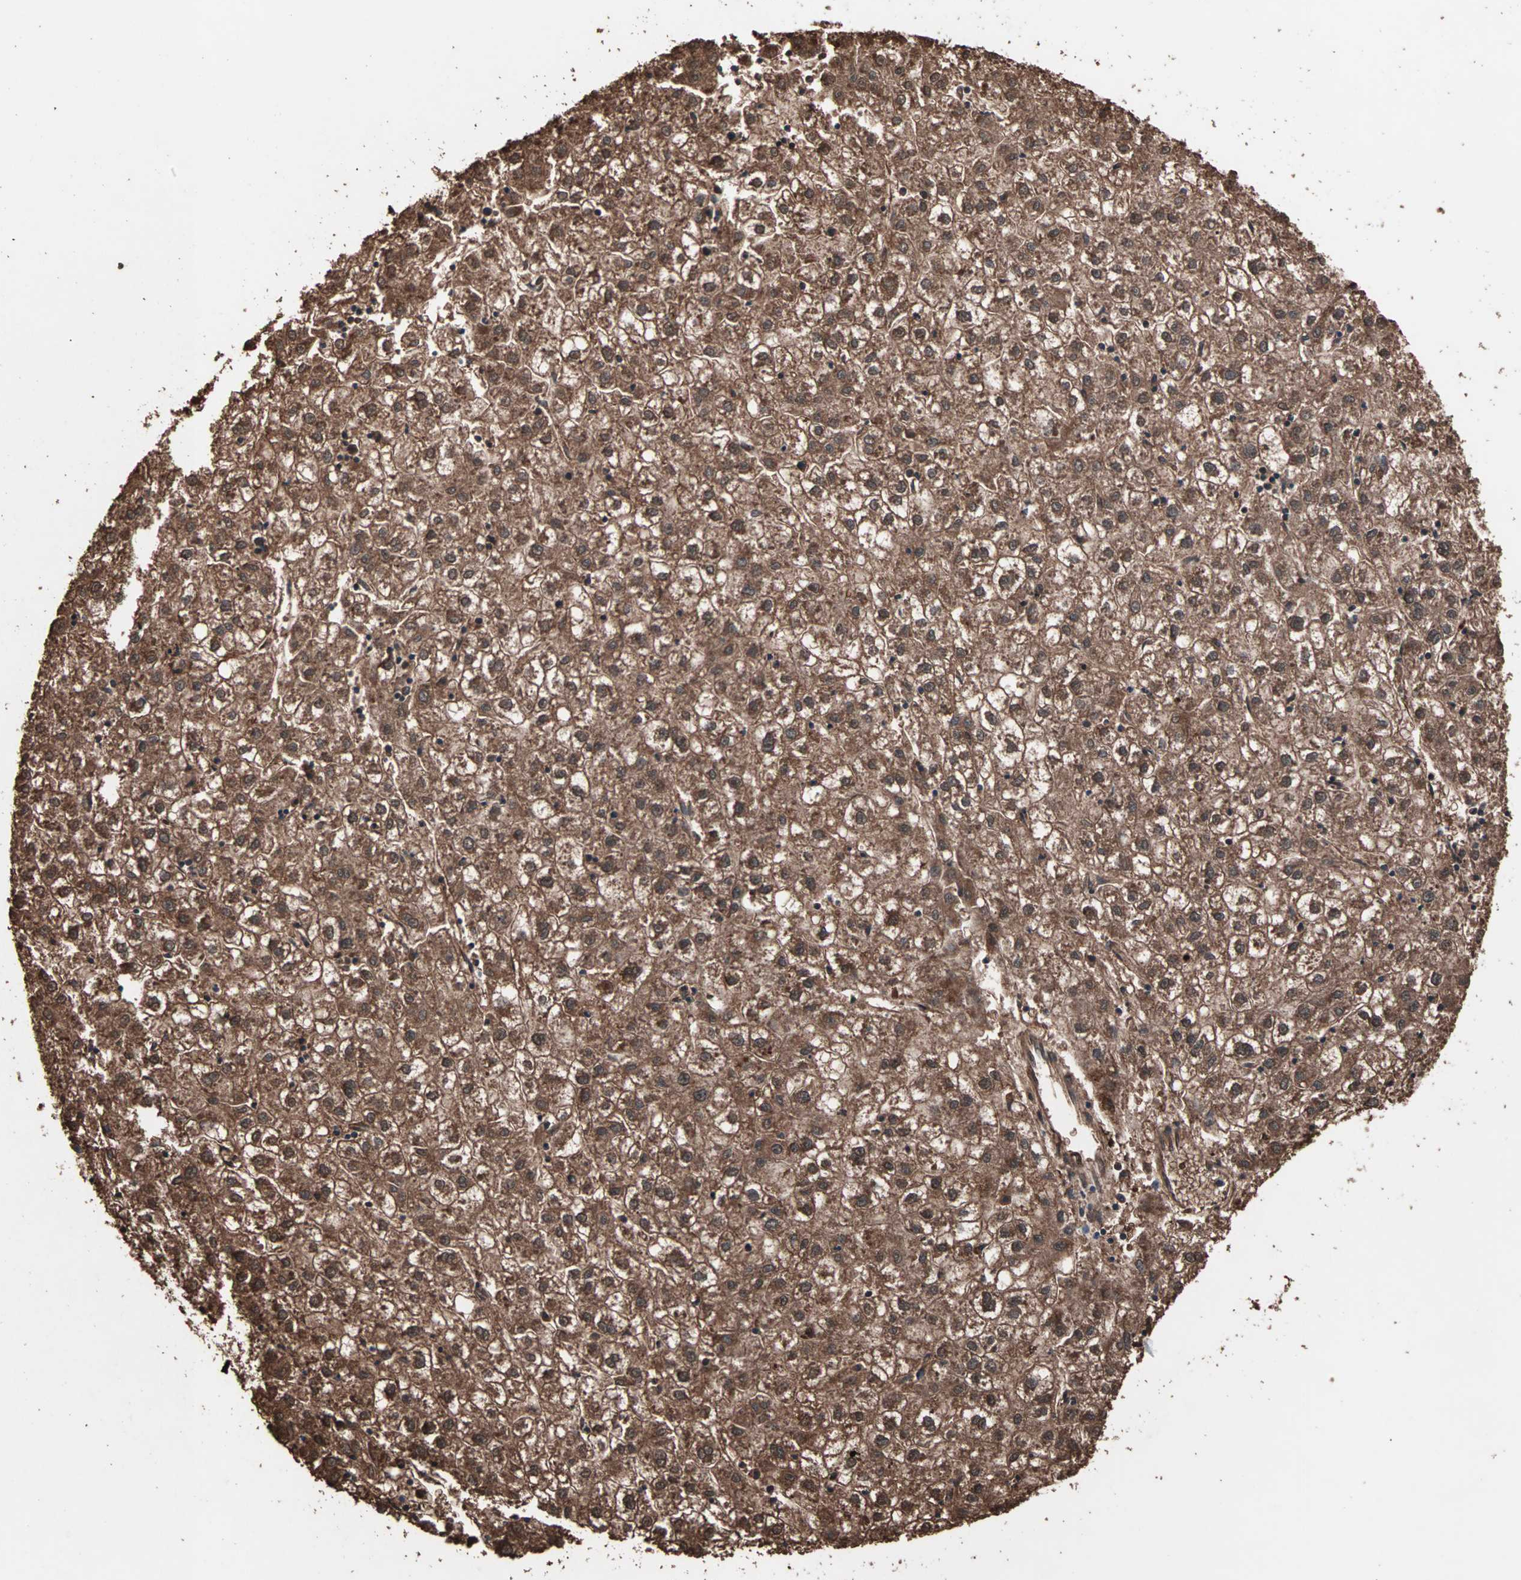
{"staining": {"intensity": "strong", "quantity": ">75%", "location": "cytoplasmic/membranous"}, "tissue": "liver cancer", "cell_type": "Tumor cells", "image_type": "cancer", "snomed": [{"axis": "morphology", "description": "Carcinoma, Hepatocellular, NOS"}, {"axis": "topography", "description": "Liver"}], "caption": "Immunohistochemical staining of liver hepatocellular carcinoma exhibits high levels of strong cytoplasmic/membranous staining in about >75% of tumor cells. The protein is stained brown, and the nuclei are stained in blue (DAB (3,3'-diaminobenzidine) IHC with brightfield microscopy, high magnification).", "gene": "MRPL2", "patient": {"sex": "male", "age": 72}}